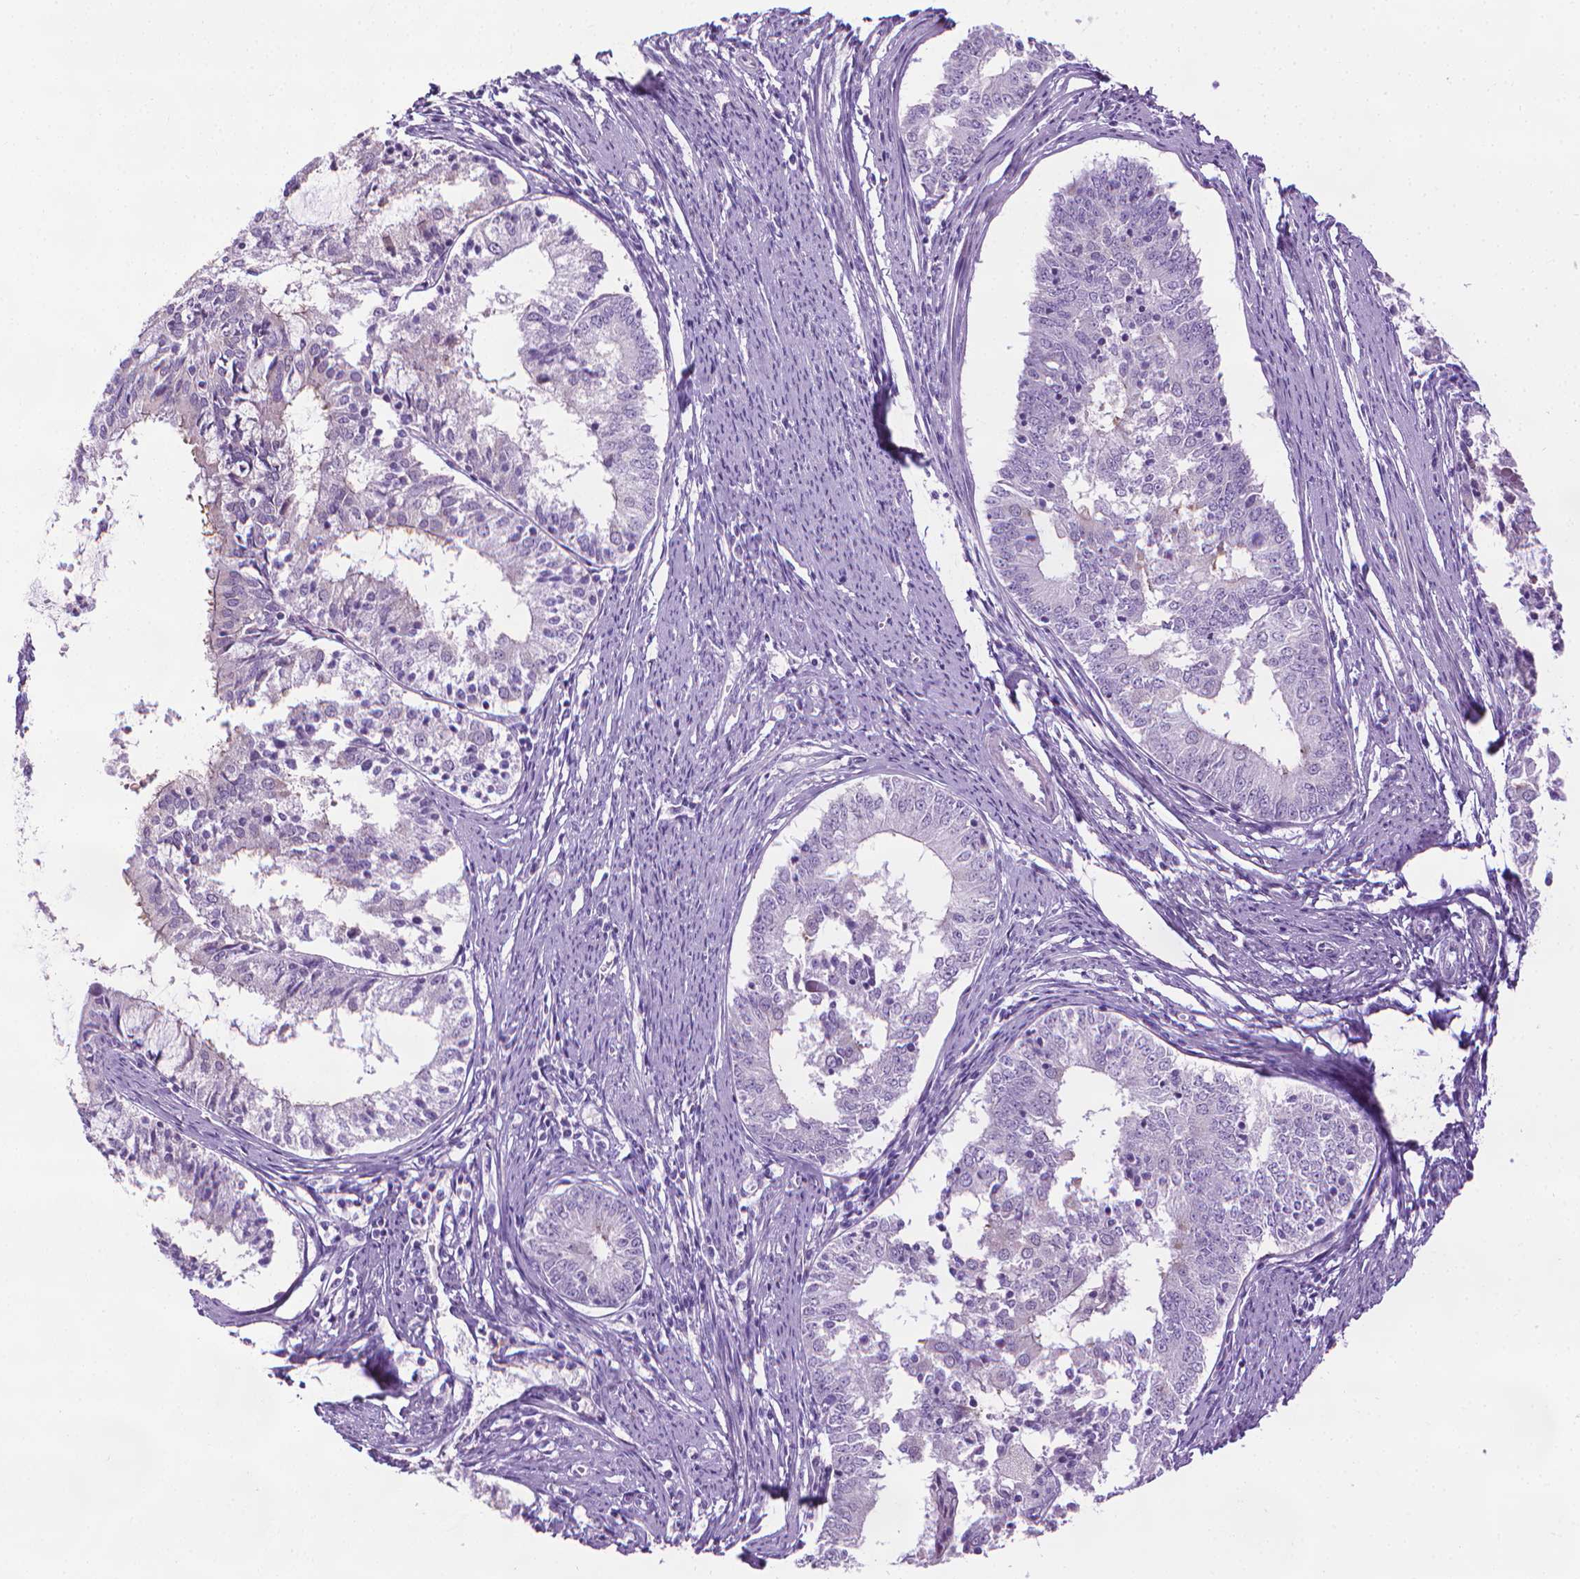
{"staining": {"intensity": "negative", "quantity": "none", "location": "none"}, "tissue": "endometrial cancer", "cell_type": "Tumor cells", "image_type": "cancer", "snomed": [{"axis": "morphology", "description": "Adenocarcinoma, NOS"}, {"axis": "topography", "description": "Endometrium"}], "caption": "Photomicrograph shows no protein positivity in tumor cells of endometrial adenocarcinoma tissue.", "gene": "DNAI7", "patient": {"sex": "female", "age": 57}}